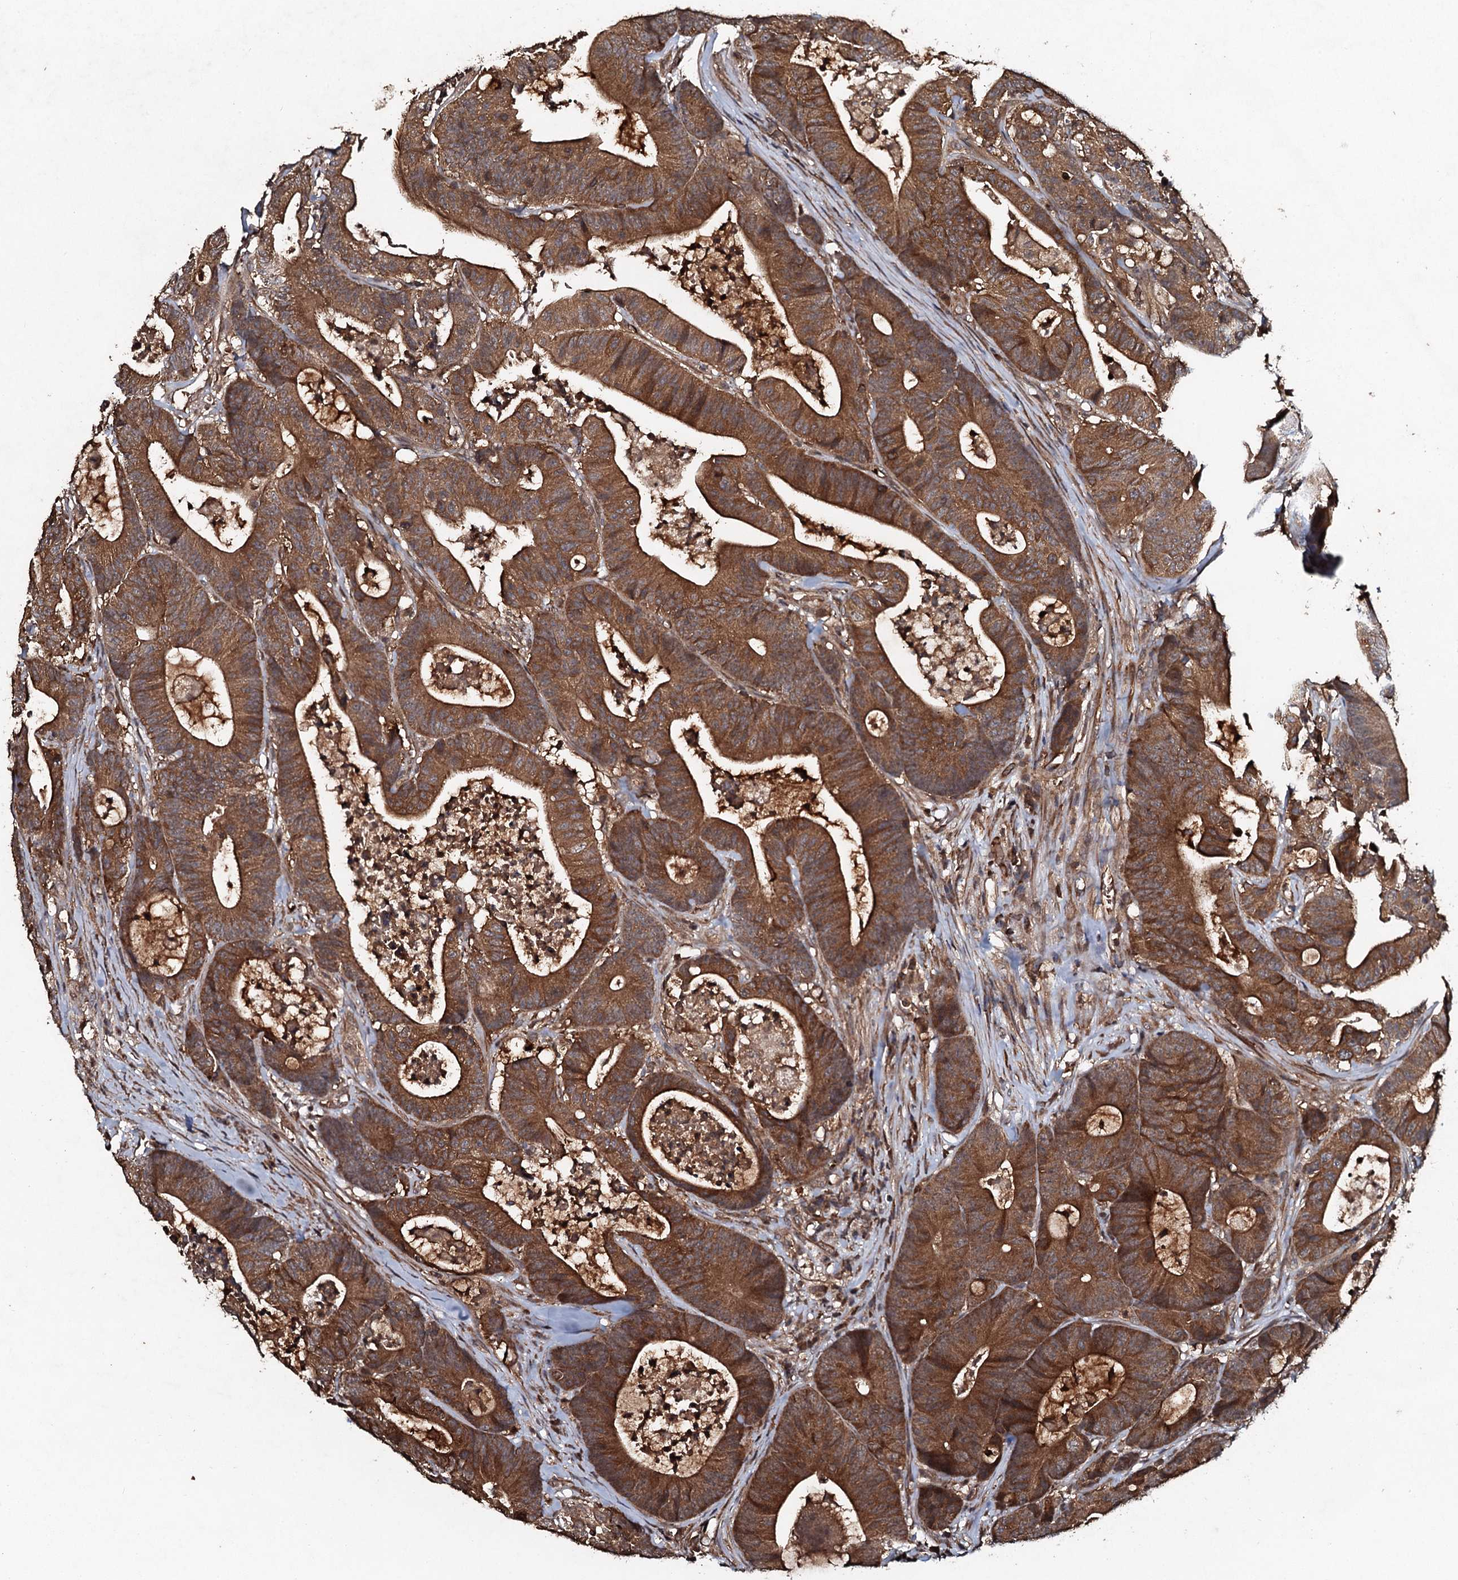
{"staining": {"intensity": "moderate", "quantity": ">75%", "location": "cytoplasmic/membranous"}, "tissue": "colorectal cancer", "cell_type": "Tumor cells", "image_type": "cancer", "snomed": [{"axis": "morphology", "description": "Adenocarcinoma, NOS"}, {"axis": "topography", "description": "Colon"}], "caption": "The photomicrograph exhibits staining of colorectal adenocarcinoma, revealing moderate cytoplasmic/membranous protein positivity (brown color) within tumor cells.", "gene": "ADGRG3", "patient": {"sex": "female", "age": 84}}